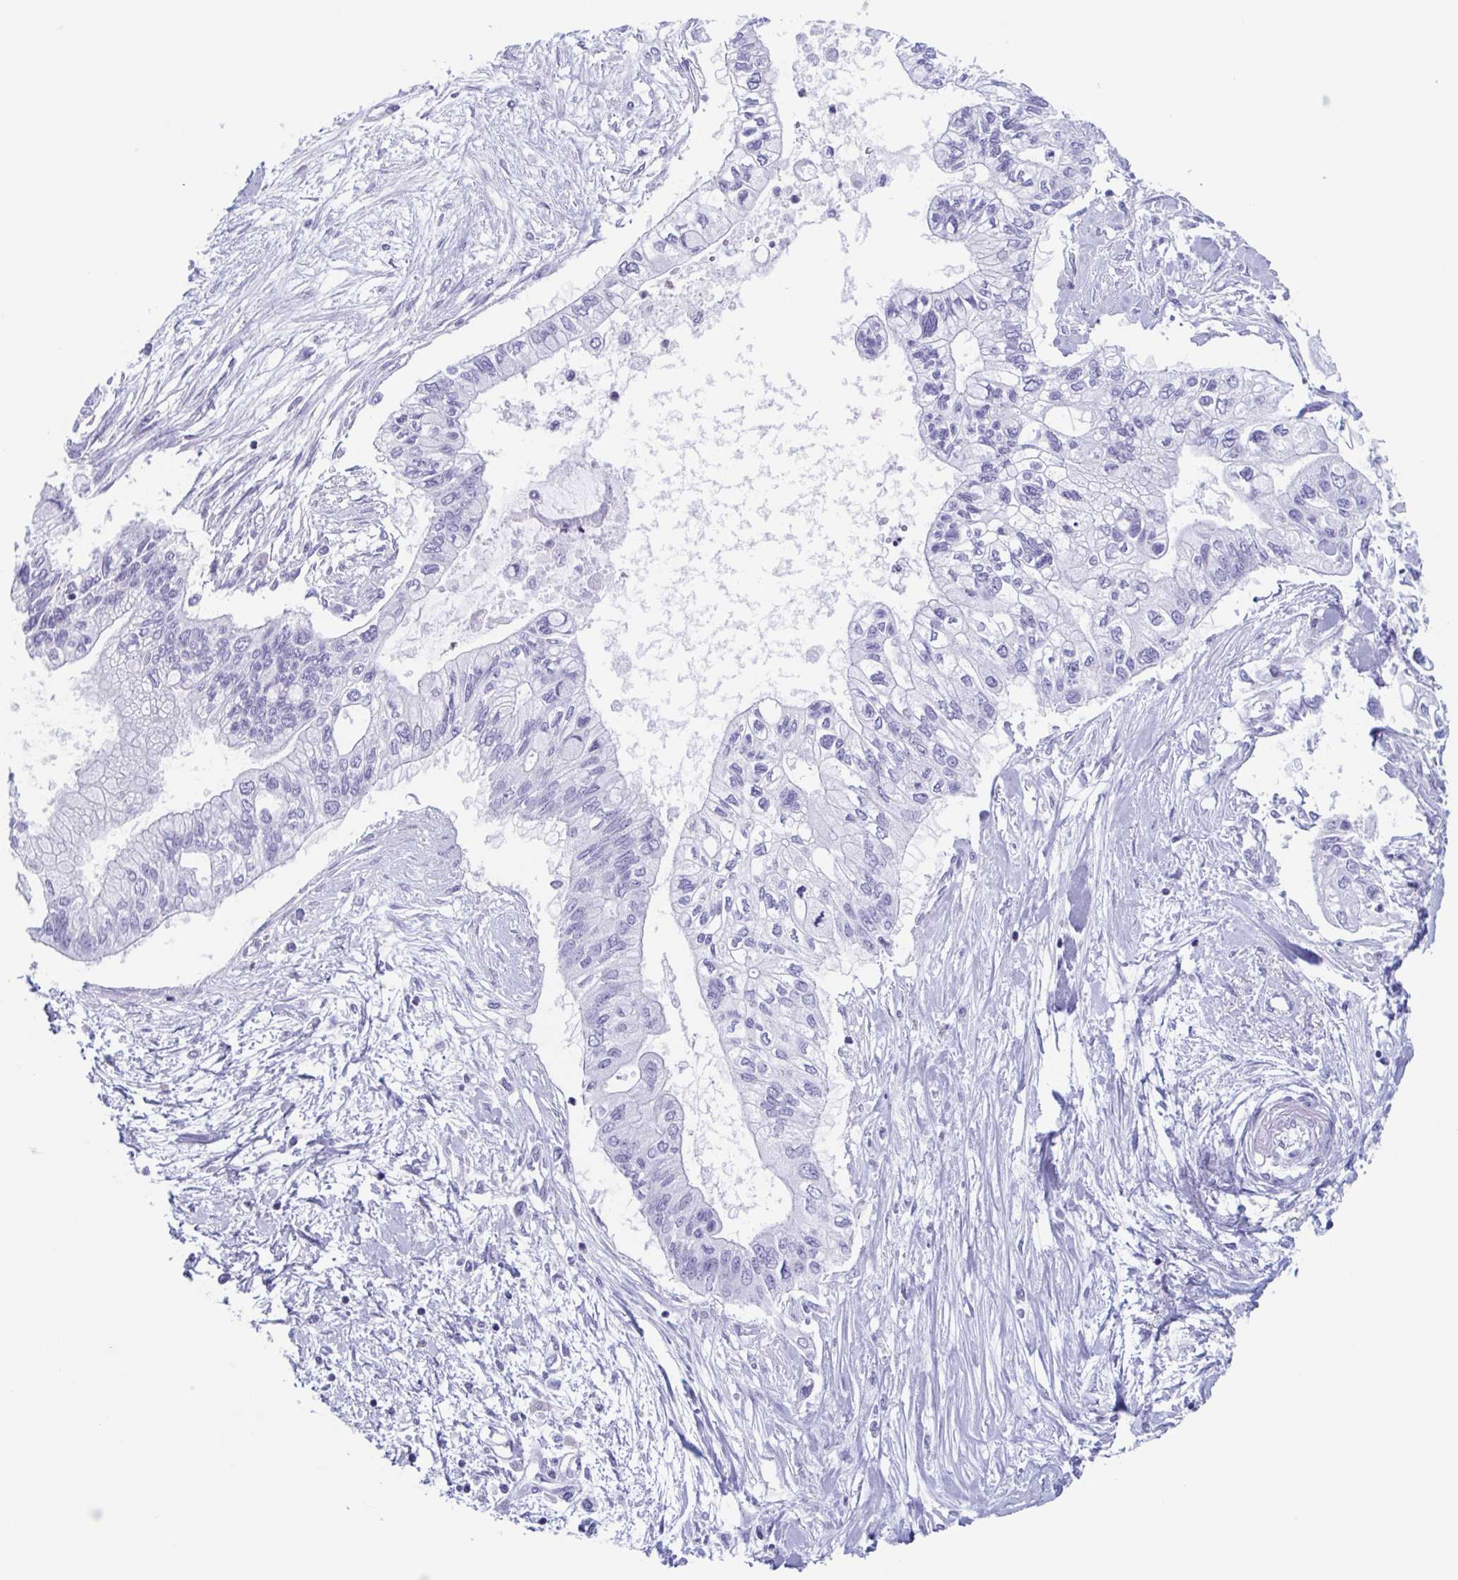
{"staining": {"intensity": "negative", "quantity": "none", "location": "none"}, "tissue": "pancreatic cancer", "cell_type": "Tumor cells", "image_type": "cancer", "snomed": [{"axis": "morphology", "description": "Adenocarcinoma, NOS"}, {"axis": "topography", "description": "Pancreas"}], "caption": "High magnification brightfield microscopy of pancreatic adenocarcinoma stained with DAB (brown) and counterstained with hematoxylin (blue): tumor cells show no significant staining.", "gene": "BPI", "patient": {"sex": "female", "age": 77}}